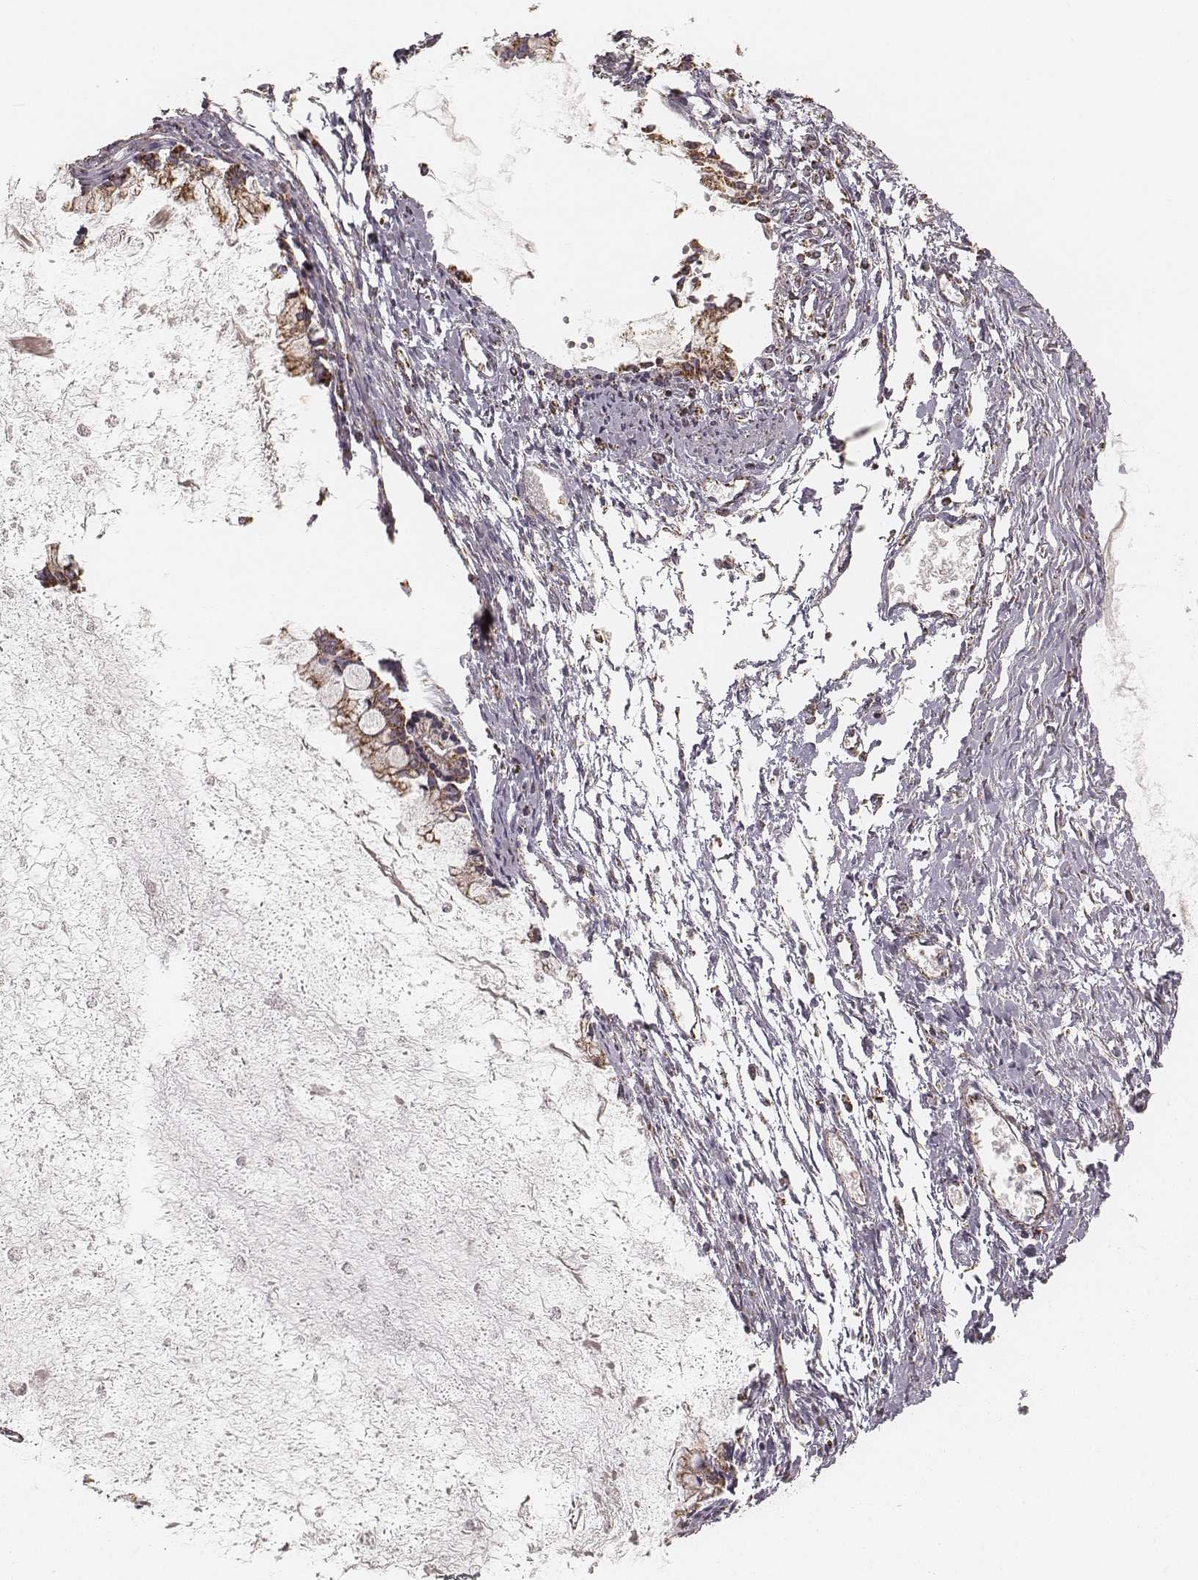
{"staining": {"intensity": "moderate", "quantity": ">75%", "location": "cytoplasmic/membranous"}, "tissue": "ovarian cancer", "cell_type": "Tumor cells", "image_type": "cancer", "snomed": [{"axis": "morphology", "description": "Cystadenocarcinoma, mucinous, NOS"}, {"axis": "topography", "description": "Ovary"}], "caption": "The histopathology image displays staining of ovarian cancer (mucinous cystadenocarcinoma), revealing moderate cytoplasmic/membranous protein staining (brown color) within tumor cells.", "gene": "CS", "patient": {"sex": "female", "age": 67}}